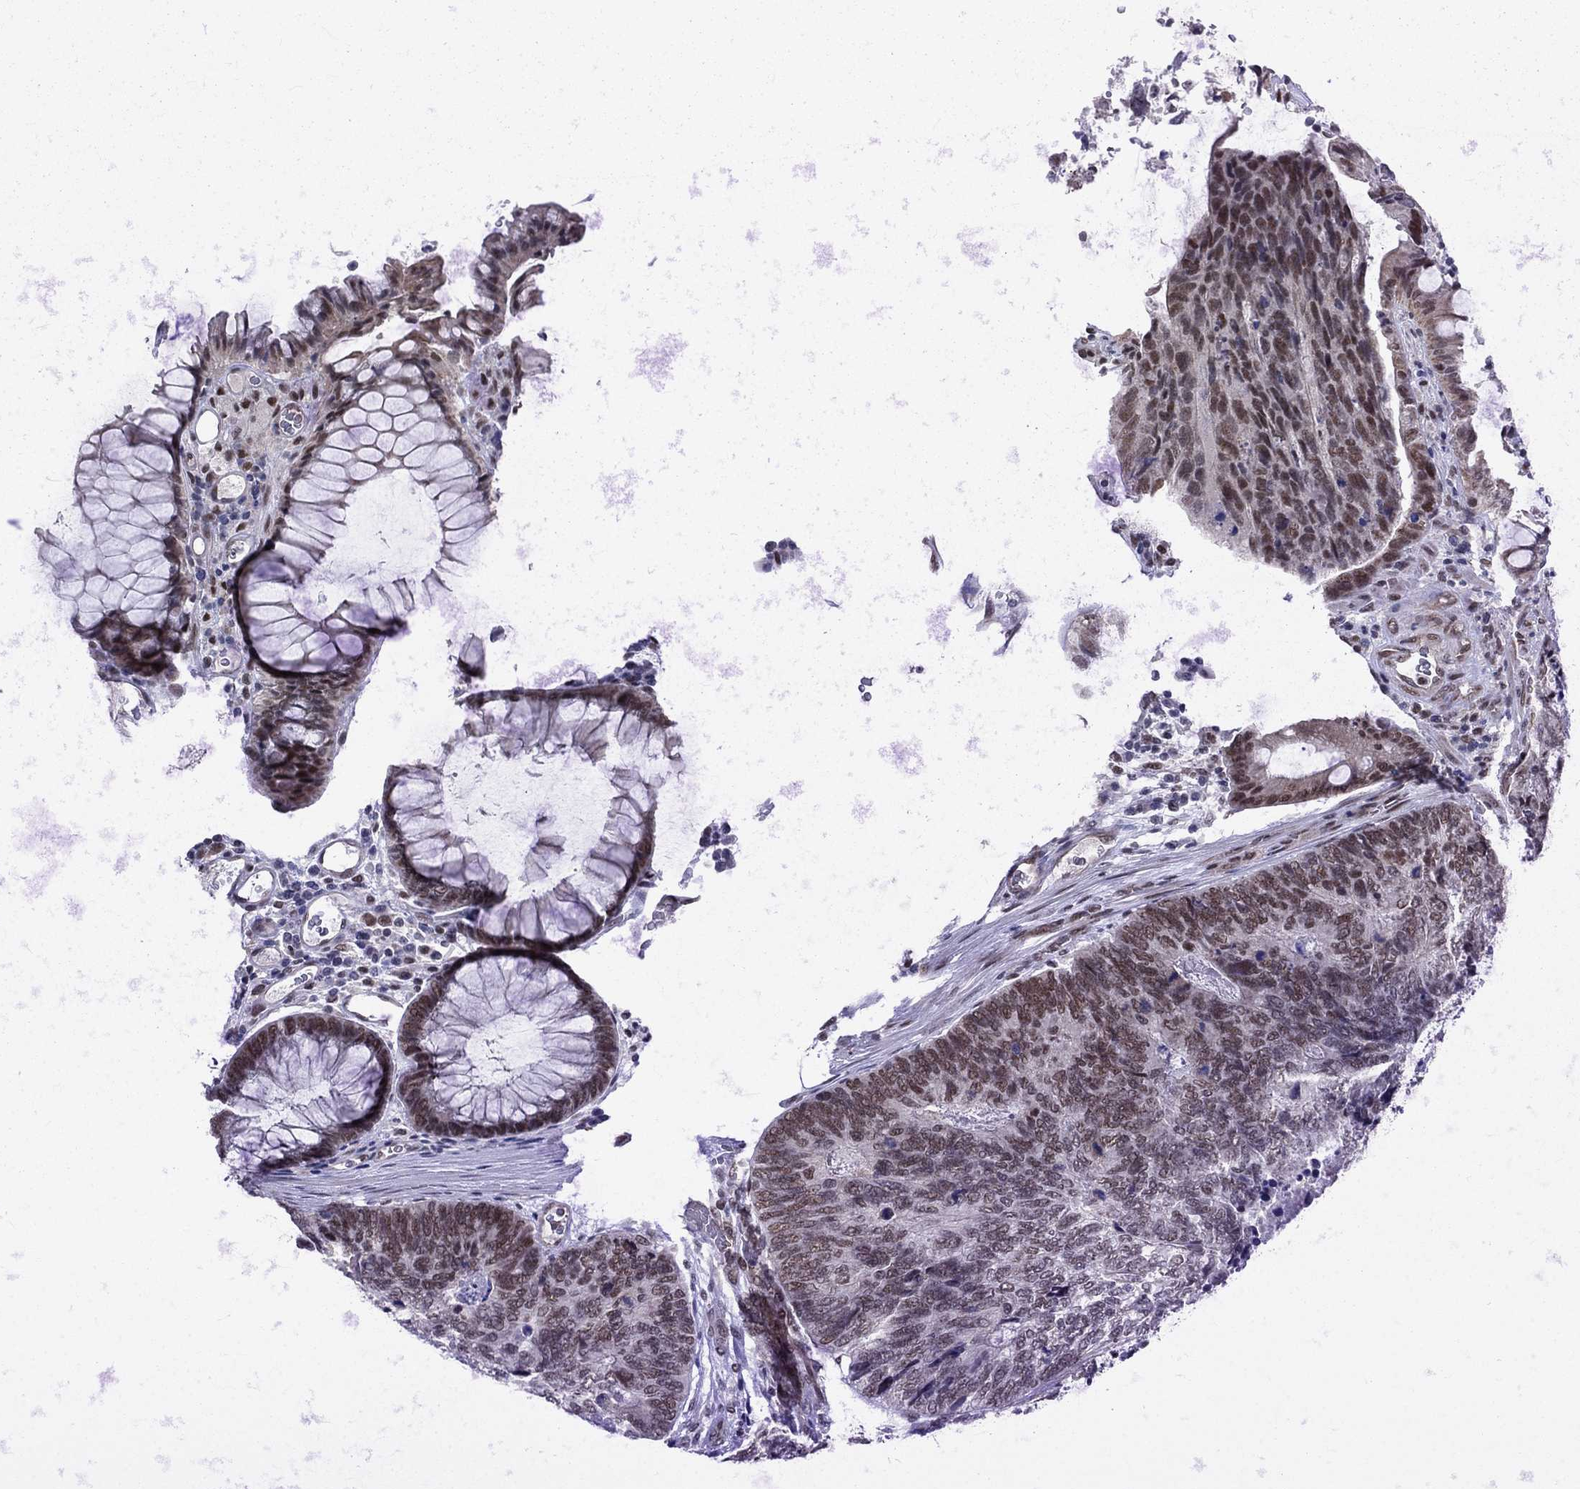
{"staining": {"intensity": "moderate", "quantity": "25%-75%", "location": "nuclear"}, "tissue": "colorectal cancer", "cell_type": "Tumor cells", "image_type": "cancer", "snomed": [{"axis": "morphology", "description": "Adenocarcinoma, NOS"}, {"axis": "topography", "description": "Colon"}], "caption": "Human colorectal cancer stained with a protein marker demonstrates moderate staining in tumor cells.", "gene": "ZBED1", "patient": {"sex": "female", "age": 67}}